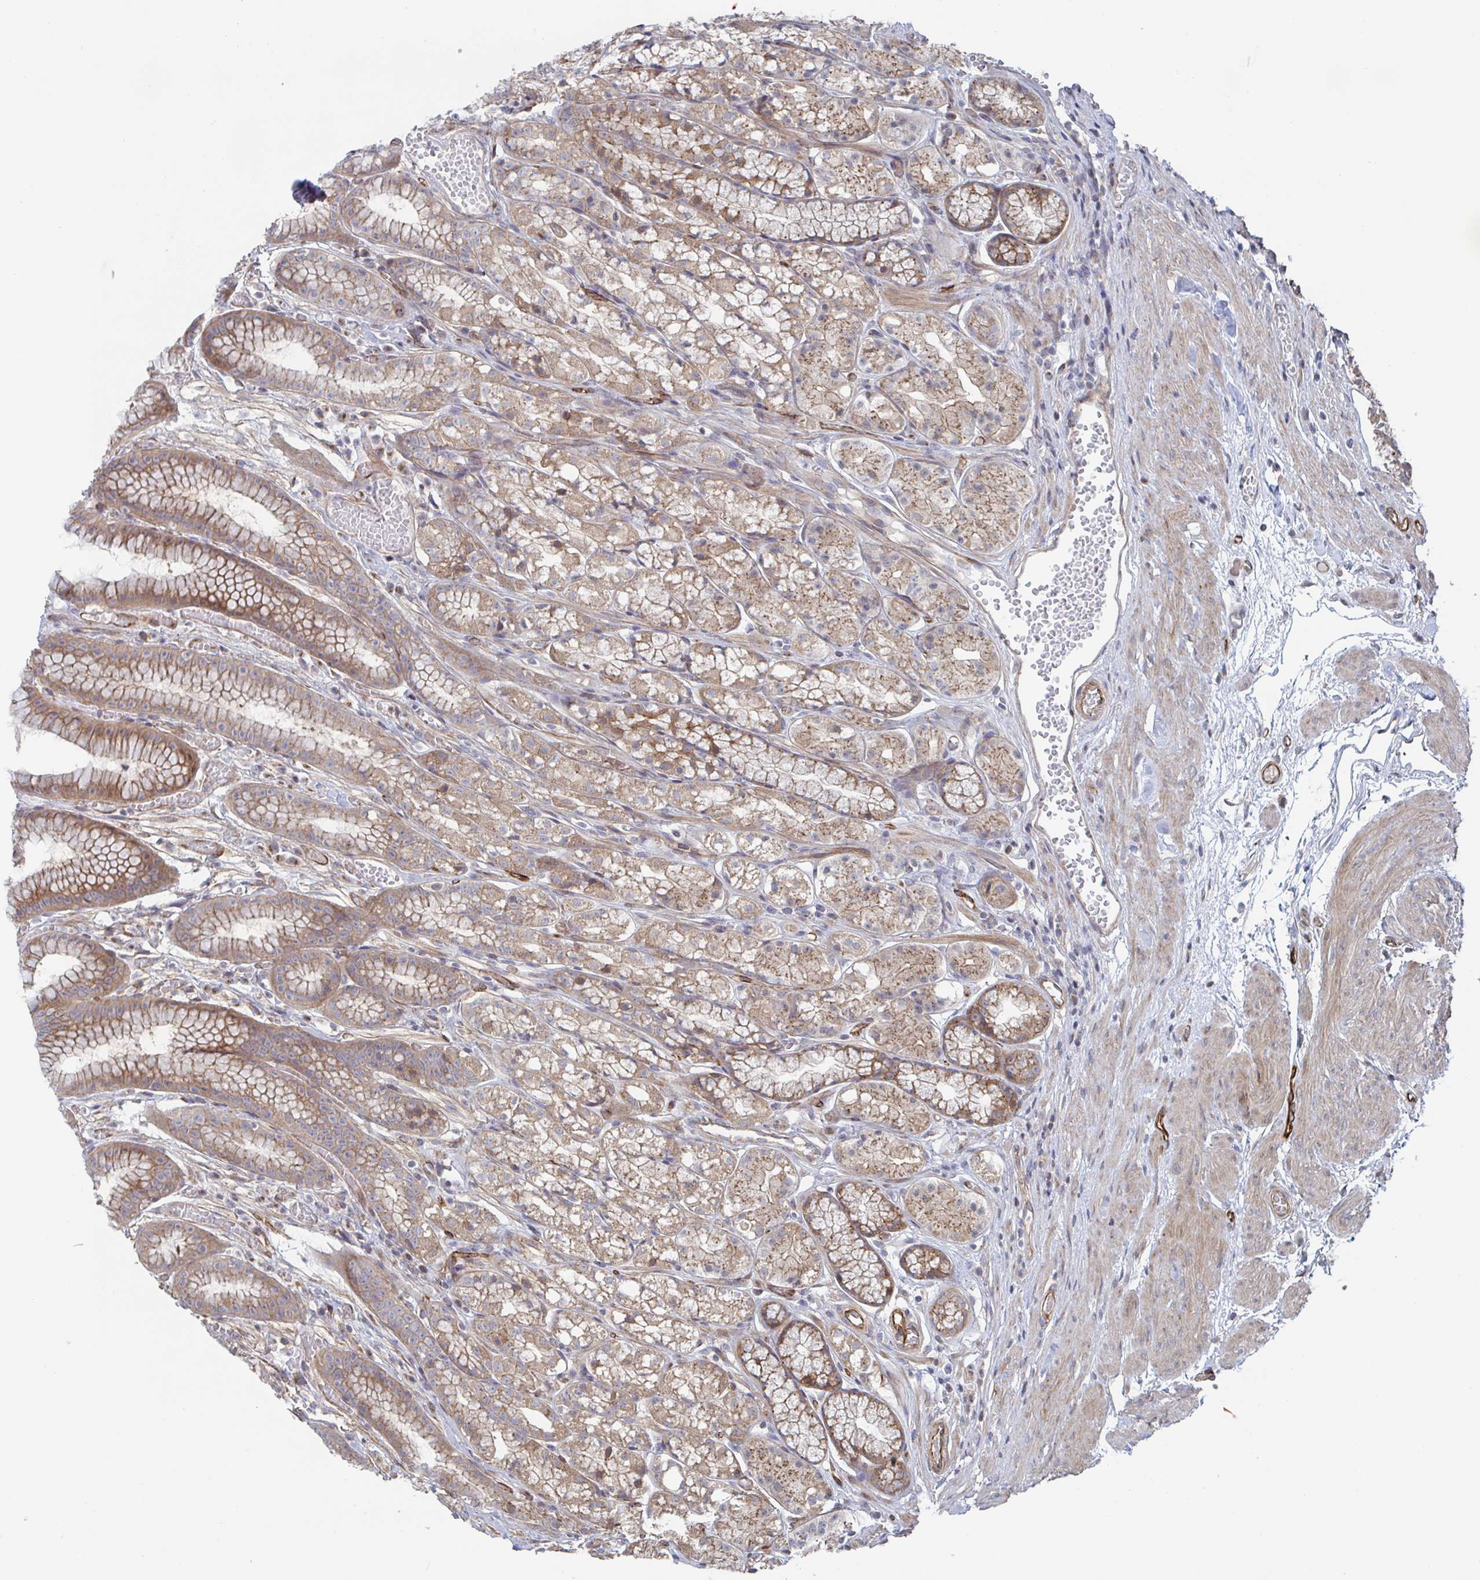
{"staining": {"intensity": "weak", "quantity": ">75%", "location": "cytoplasmic/membranous"}, "tissue": "stomach", "cell_type": "Glandular cells", "image_type": "normal", "snomed": [{"axis": "morphology", "description": "Normal tissue, NOS"}, {"axis": "topography", "description": "Smooth muscle"}, {"axis": "topography", "description": "Stomach"}], "caption": "IHC of benign stomach displays low levels of weak cytoplasmic/membranous expression in about >75% of glandular cells. Immunohistochemistry stains the protein in brown and the nuclei are stained blue.", "gene": "DVL3", "patient": {"sex": "male", "age": 70}}